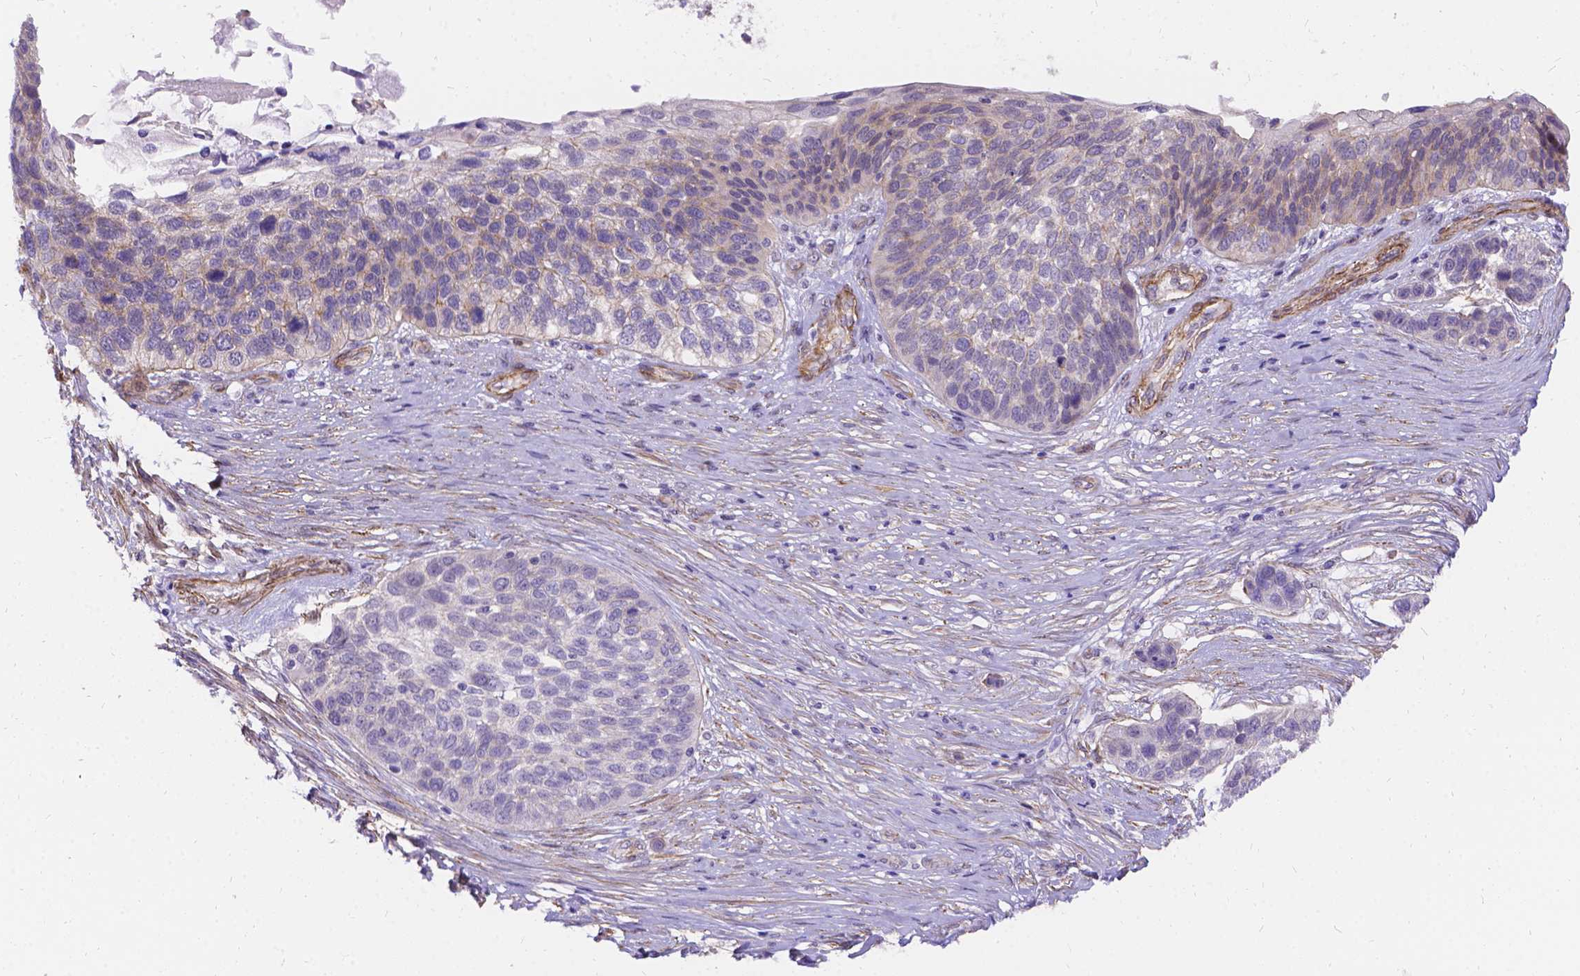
{"staining": {"intensity": "weak", "quantity": "<25%", "location": "cytoplasmic/membranous"}, "tissue": "lung cancer", "cell_type": "Tumor cells", "image_type": "cancer", "snomed": [{"axis": "morphology", "description": "Squamous cell carcinoma, NOS"}, {"axis": "topography", "description": "Lung"}], "caption": "Lung cancer (squamous cell carcinoma) was stained to show a protein in brown. There is no significant staining in tumor cells. (Brightfield microscopy of DAB IHC at high magnification).", "gene": "PALS1", "patient": {"sex": "male", "age": 69}}